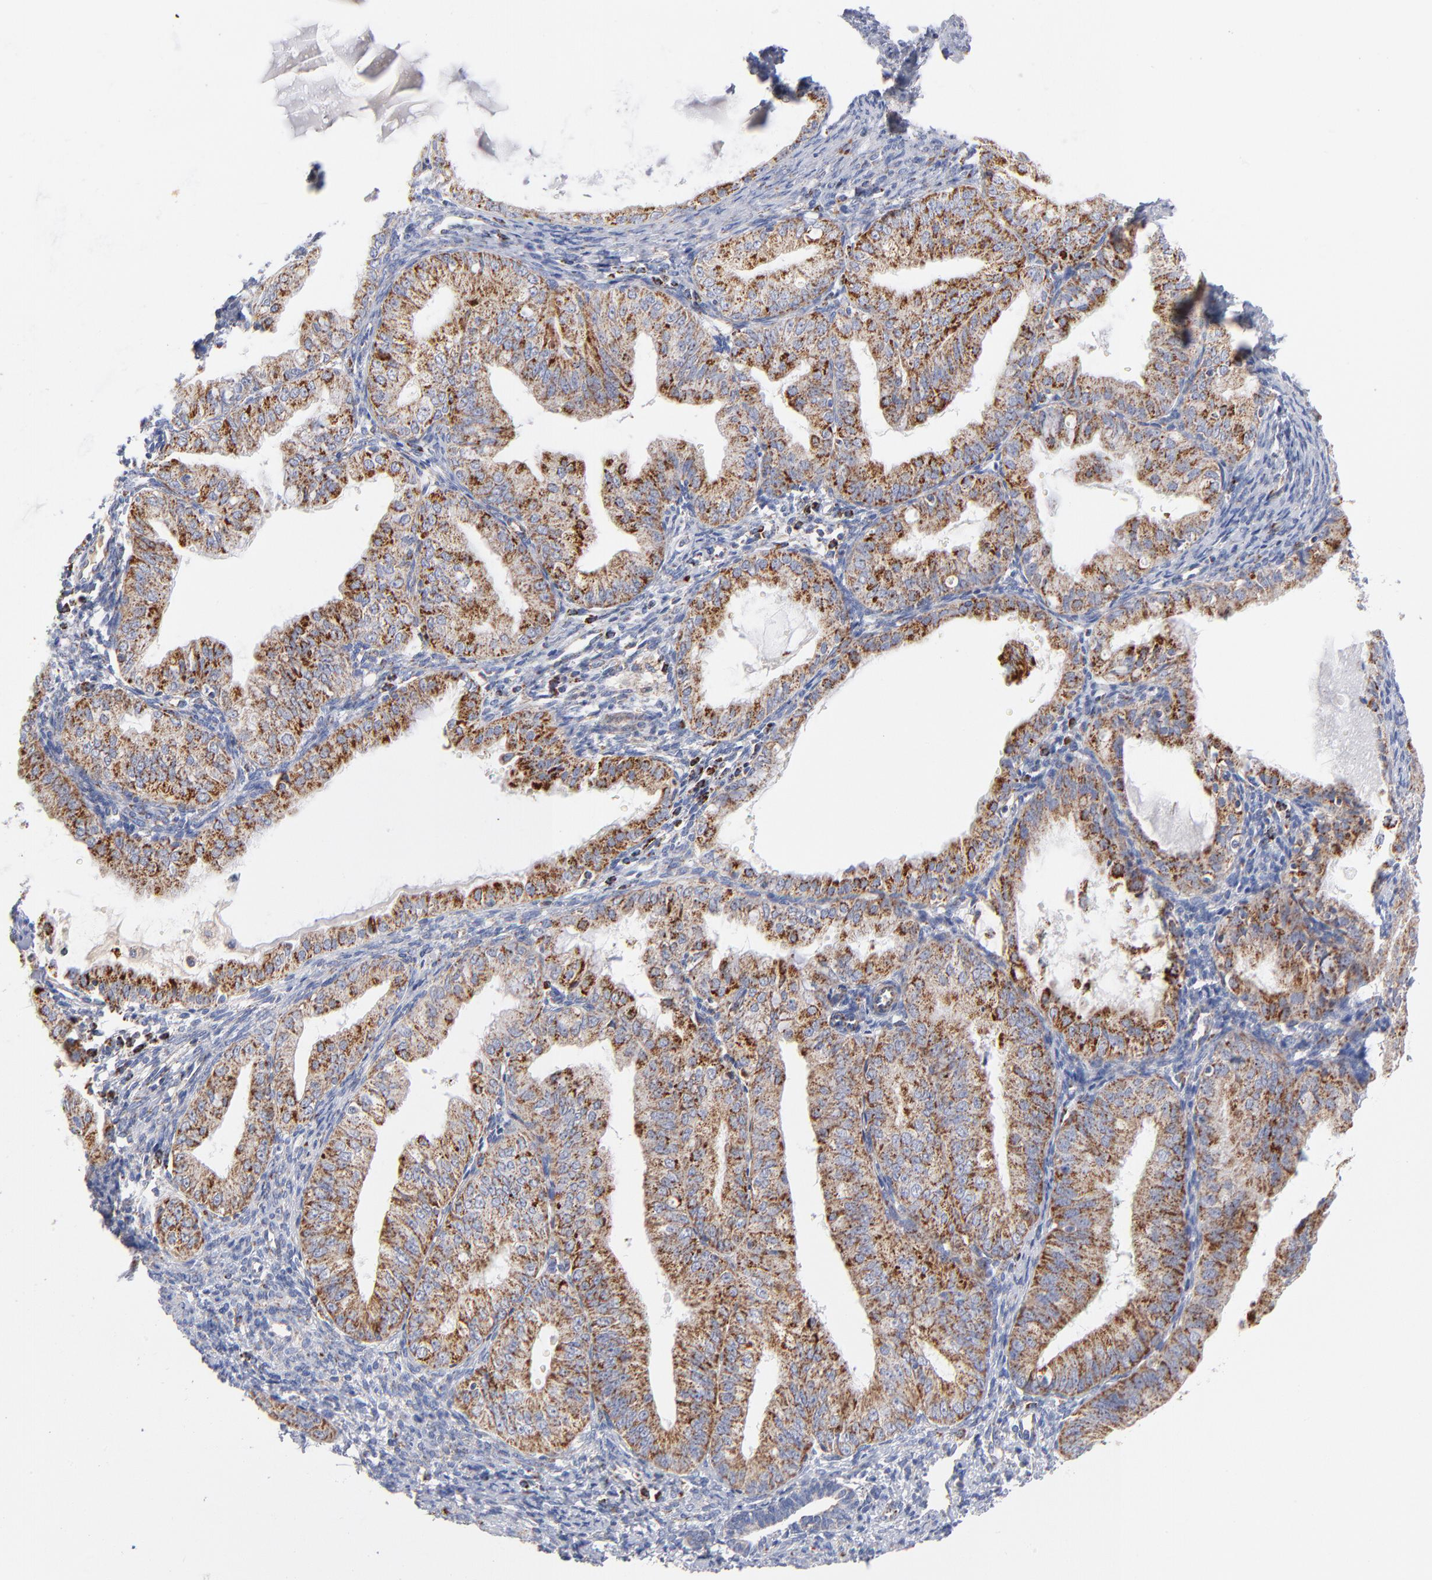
{"staining": {"intensity": "moderate", "quantity": ">75%", "location": "cytoplasmic/membranous"}, "tissue": "endometrial cancer", "cell_type": "Tumor cells", "image_type": "cancer", "snomed": [{"axis": "morphology", "description": "Adenocarcinoma, NOS"}, {"axis": "topography", "description": "Endometrium"}], "caption": "Adenocarcinoma (endometrial) stained with a protein marker exhibits moderate staining in tumor cells.", "gene": "DLAT", "patient": {"sex": "female", "age": 76}}